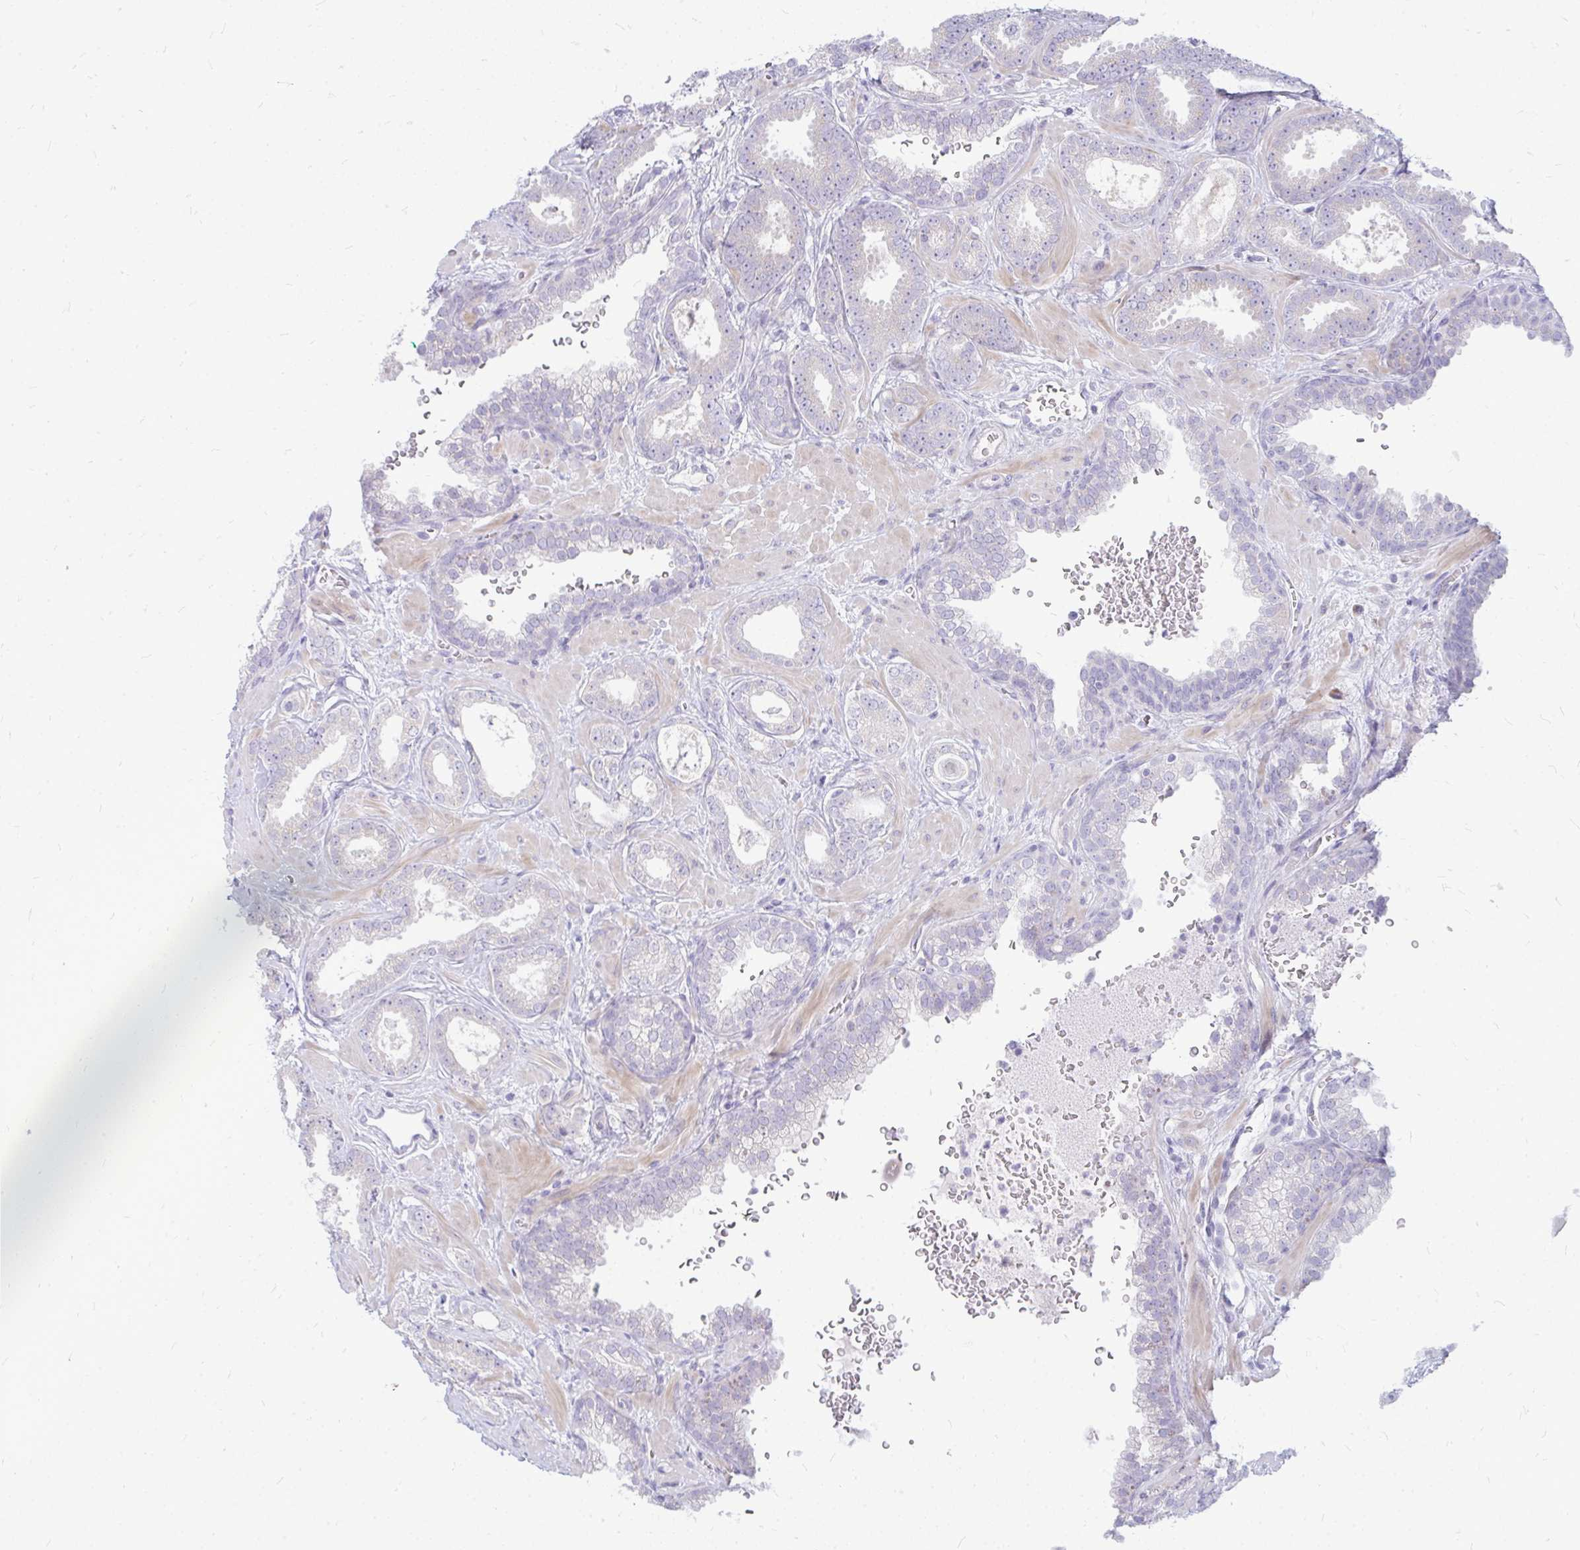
{"staining": {"intensity": "negative", "quantity": "none", "location": "none"}, "tissue": "prostate cancer", "cell_type": "Tumor cells", "image_type": "cancer", "snomed": [{"axis": "morphology", "description": "Adenocarcinoma, High grade"}, {"axis": "topography", "description": "Prostate"}], "caption": "IHC image of neoplastic tissue: human high-grade adenocarcinoma (prostate) stained with DAB demonstrates no significant protein positivity in tumor cells. Nuclei are stained in blue.", "gene": "TSPEAR", "patient": {"sex": "male", "age": 58}}